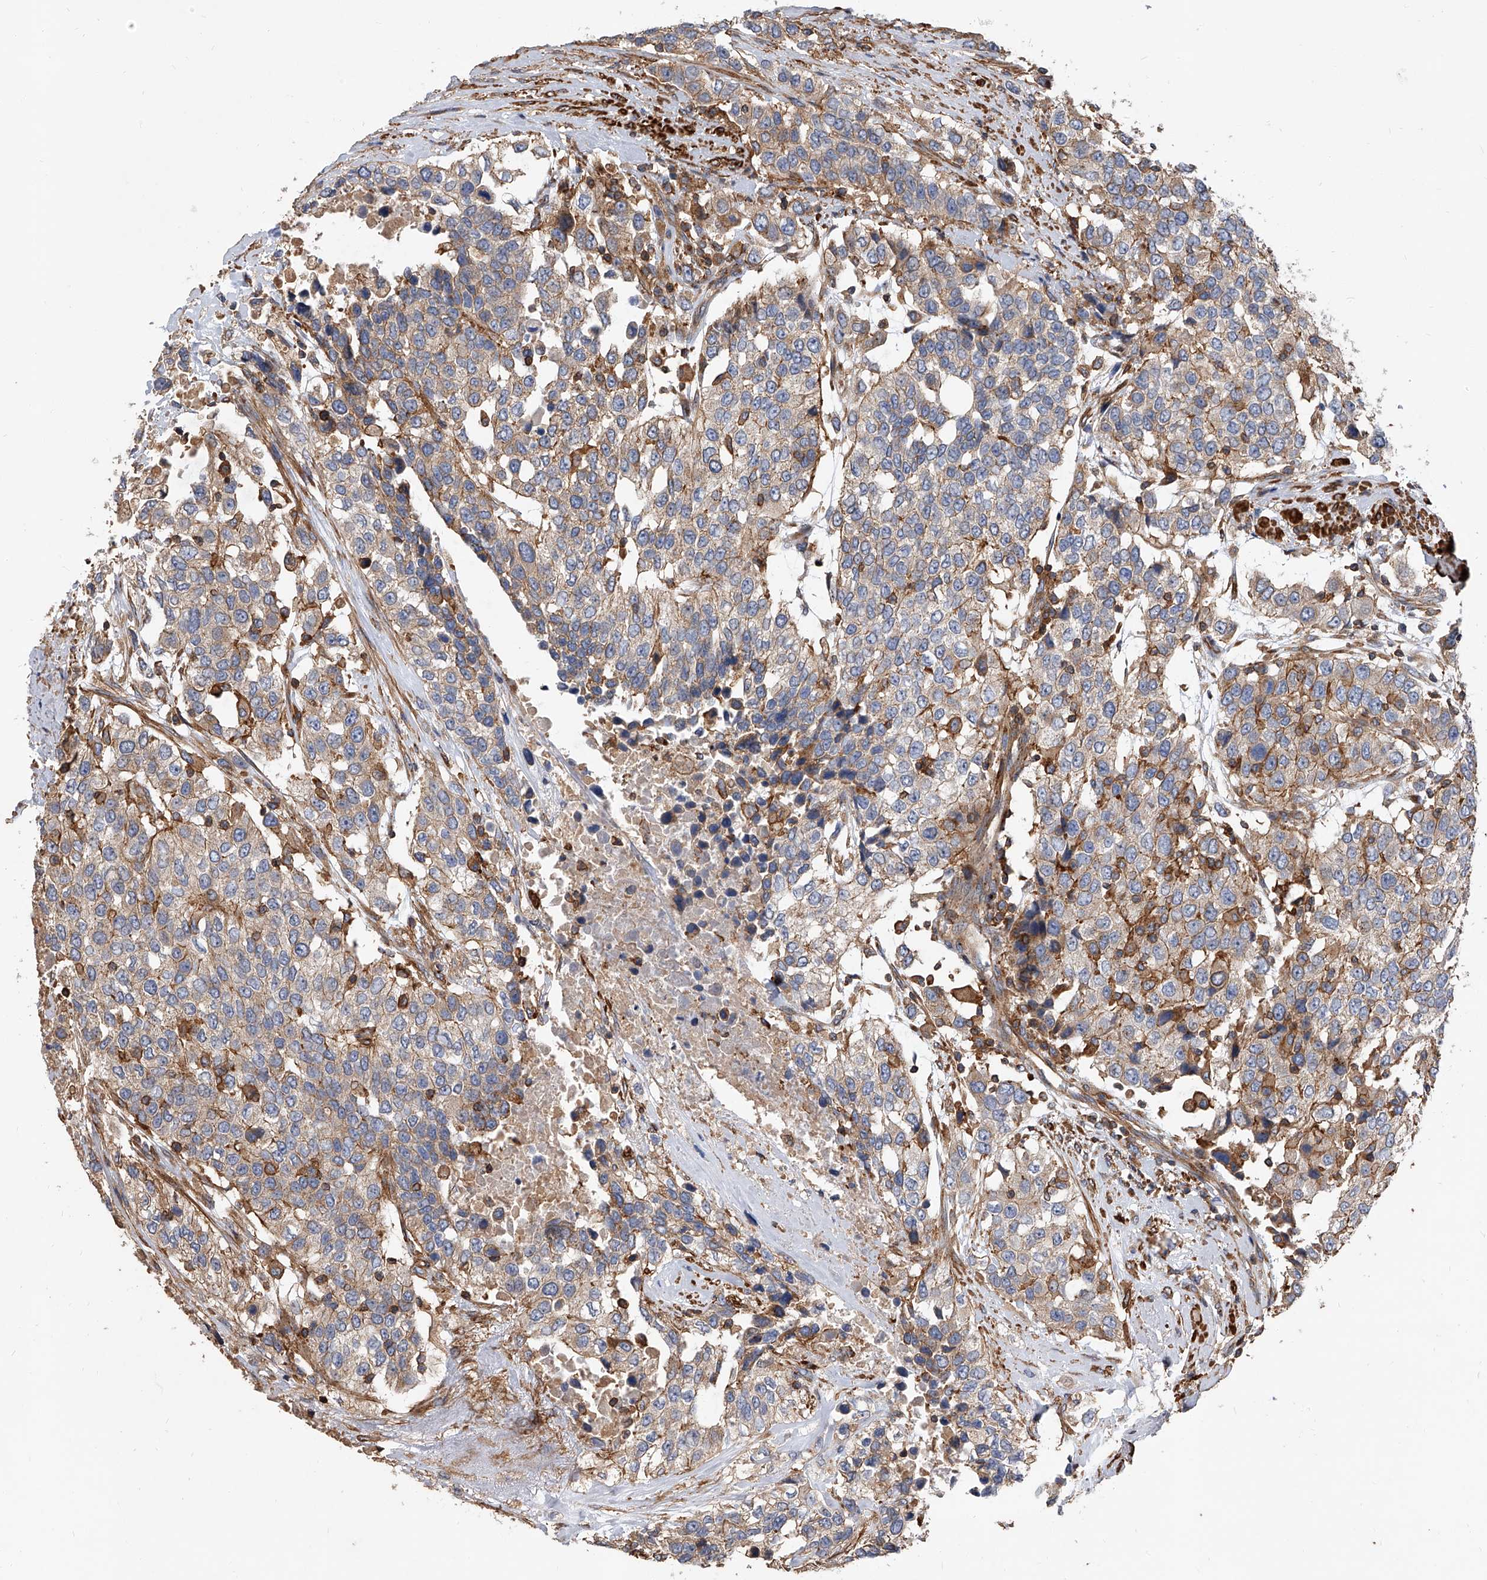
{"staining": {"intensity": "weak", "quantity": "25%-75%", "location": "cytoplasmic/membranous"}, "tissue": "urothelial cancer", "cell_type": "Tumor cells", "image_type": "cancer", "snomed": [{"axis": "morphology", "description": "Urothelial carcinoma, High grade"}, {"axis": "topography", "description": "Urinary bladder"}], "caption": "Immunohistochemistry (IHC) of human urothelial cancer shows low levels of weak cytoplasmic/membranous staining in about 25%-75% of tumor cells.", "gene": "PISD", "patient": {"sex": "female", "age": 80}}